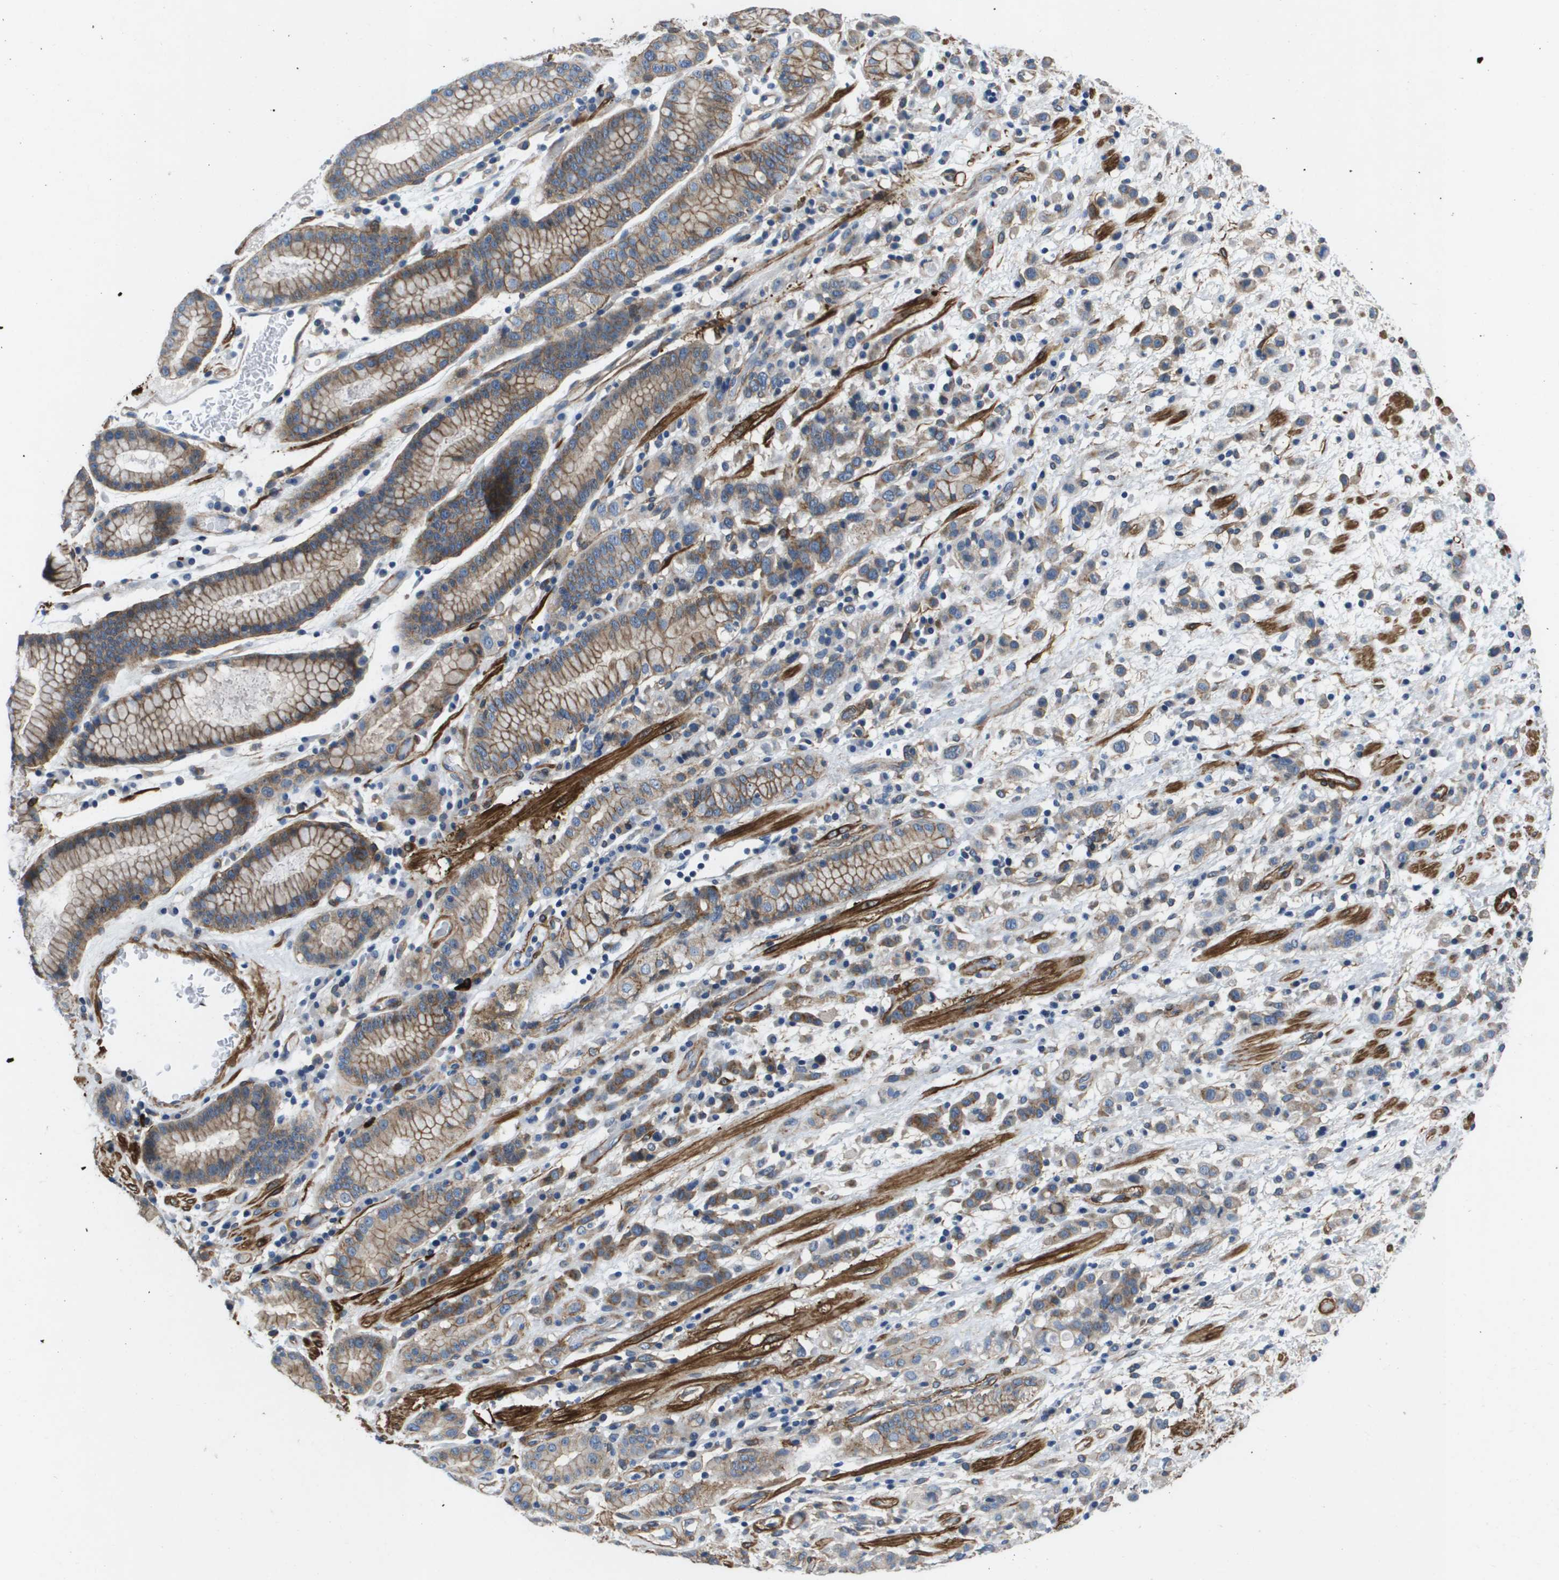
{"staining": {"intensity": "weak", "quantity": ">75%", "location": "cytoplasmic/membranous"}, "tissue": "stomach cancer", "cell_type": "Tumor cells", "image_type": "cancer", "snomed": [{"axis": "morphology", "description": "Adenocarcinoma, NOS"}, {"axis": "topography", "description": "Stomach, lower"}], "caption": "High-magnification brightfield microscopy of adenocarcinoma (stomach) stained with DAB (3,3'-diaminobenzidine) (brown) and counterstained with hematoxylin (blue). tumor cells exhibit weak cytoplasmic/membranous positivity is appreciated in approximately>75% of cells.", "gene": "LPP", "patient": {"sex": "male", "age": 88}}